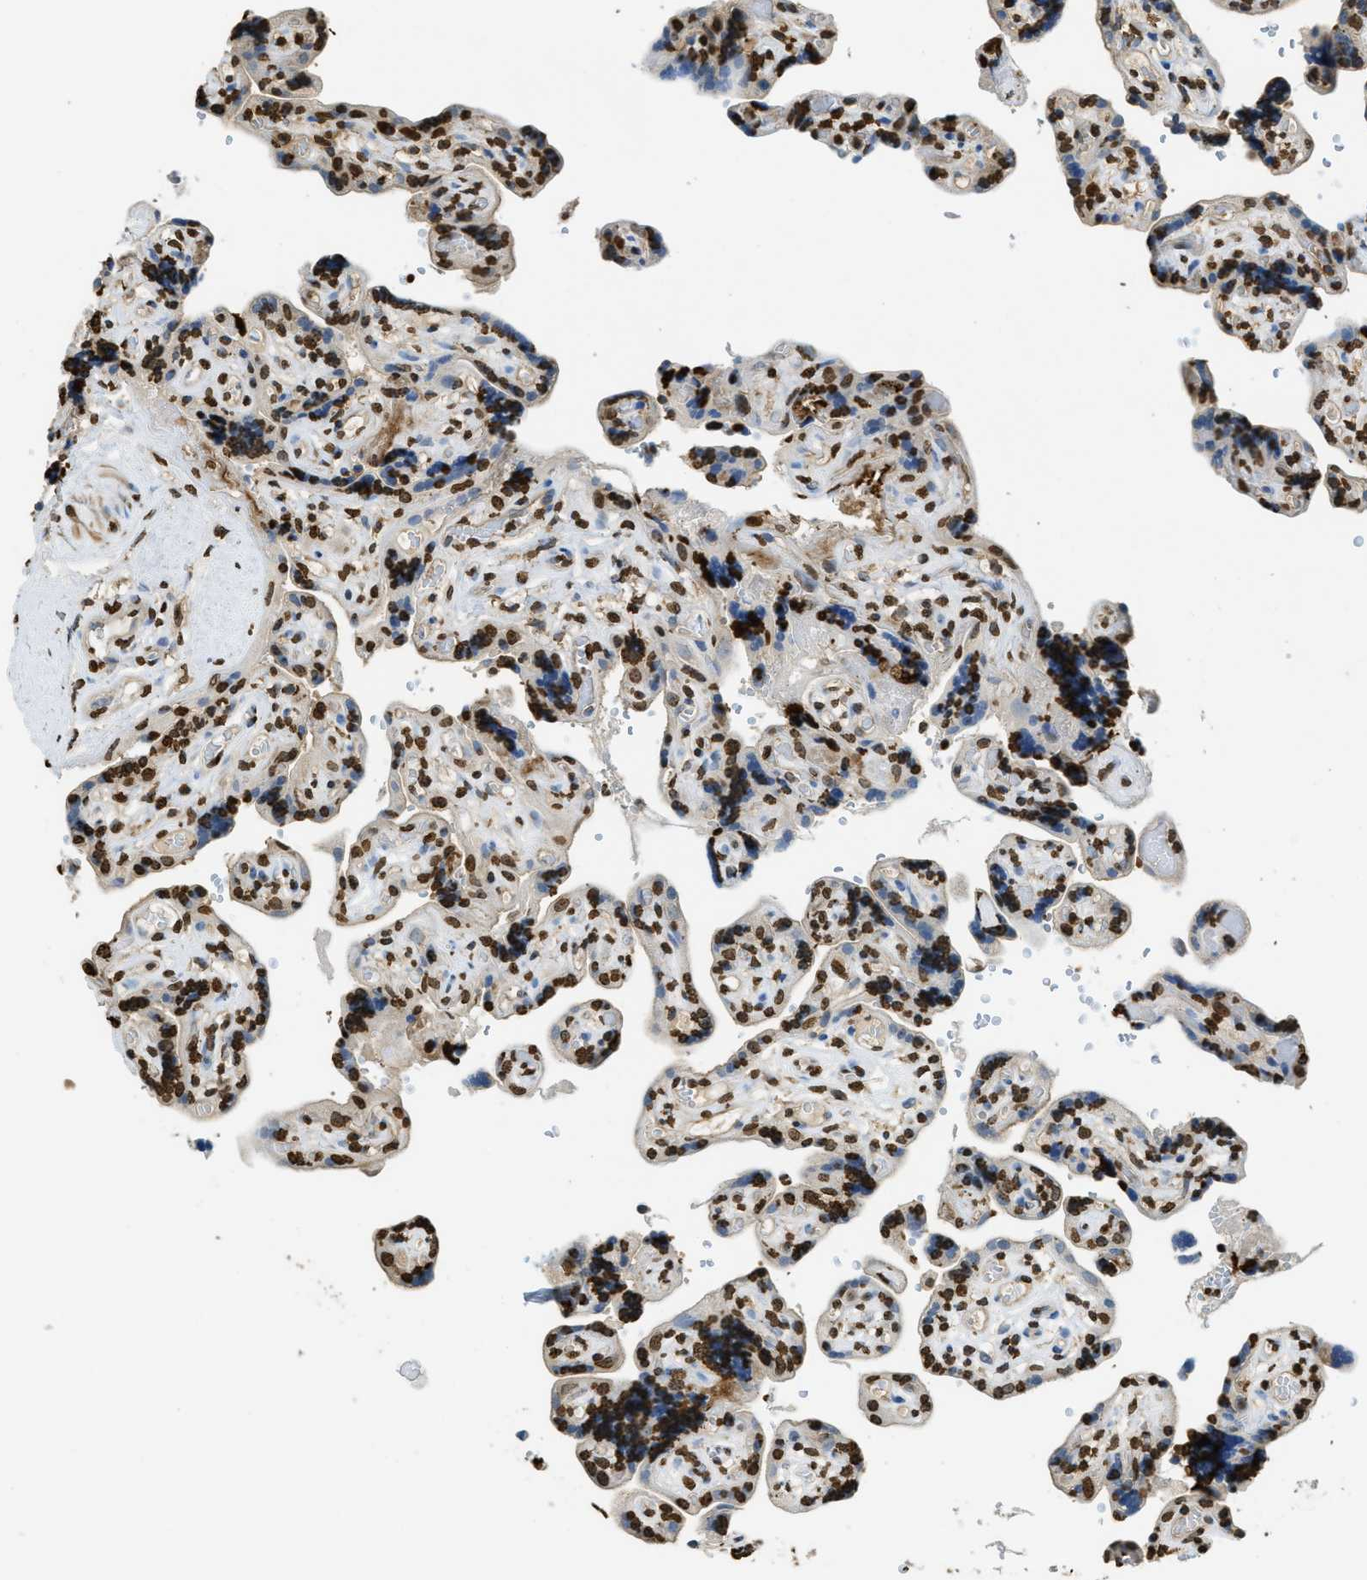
{"staining": {"intensity": "strong", "quantity": ">75%", "location": "nuclear"}, "tissue": "placenta", "cell_type": "Decidual cells", "image_type": "normal", "snomed": [{"axis": "morphology", "description": "Normal tissue, NOS"}, {"axis": "topography", "description": "Placenta"}], "caption": "Normal placenta exhibits strong nuclear staining in about >75% of decidual cells, visualized by immunohistochemistry. The staining is performed using DAB (3,3'-diaminobenzidine) brown chromogen to label protein expression. The nuclei are counter-stained blue using hematoxylin.", "gene": "NR5A2", "patient": {"sex": "female", "age": 30}}